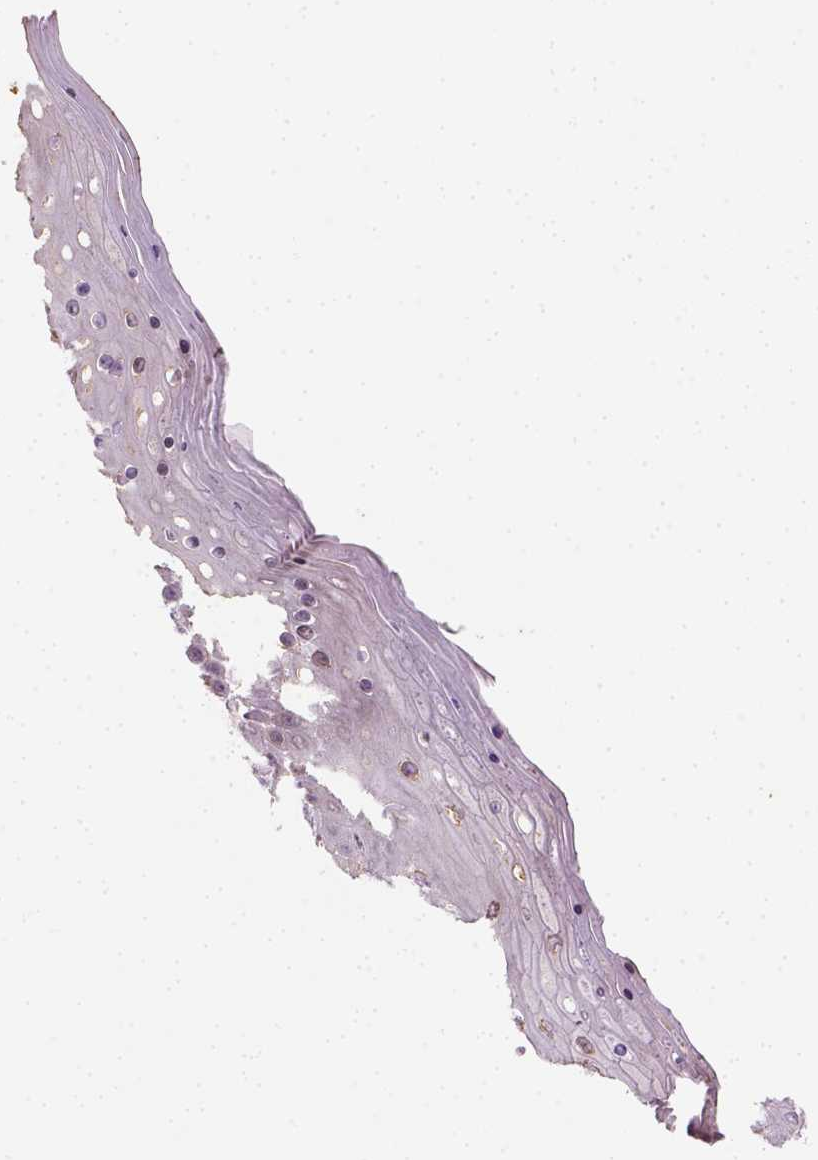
{"staining": {"intensity": "moderate", "quantity": ">75%", "location": "cytoplasmic/membranous"}, "tissue": "skin", "cell_type": "Epidermal cells", "image_type": "normal", "snomed": [{"axis": "morphology", "description": "Normal tissue, NOS"}, {"axis": "topography", "description": "Anal"}], "caption": "Epidermal cells reveal moderate cytoplasmic/membranous staining in about >75% of cells in unremarkable skin.", "gene": "CACNB1", "patient": {"sex": "female", "age": 46}}